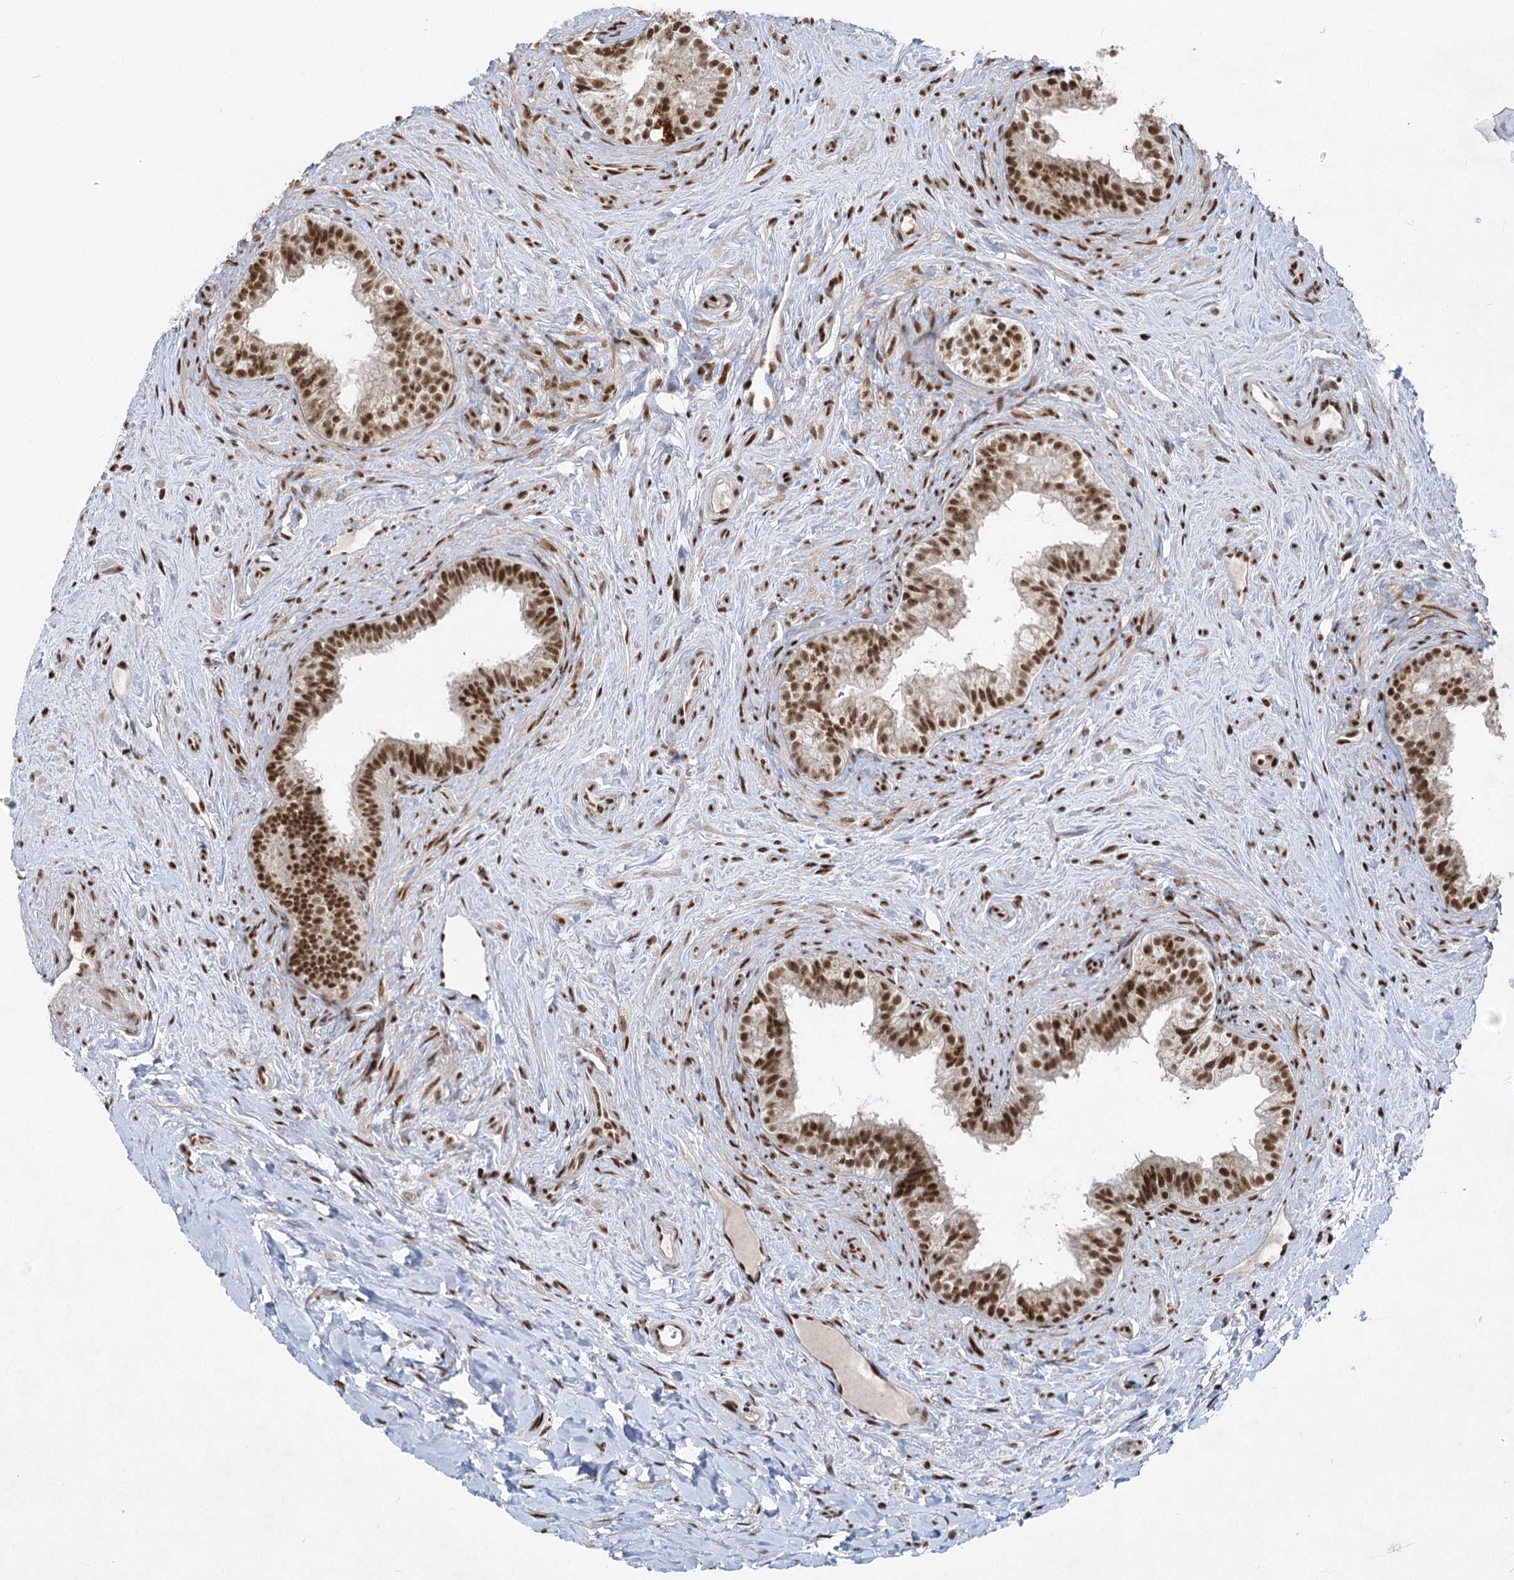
{"staining": {"intensity": "strong", "quantity": ">75%", "location": "nuclear"}, "tissue": "epididymis", "cell_type": "Glandular cells", "image_type": "normal", "snomed": [{"axis": "morphology", "description": "Normal tissue, NOS"}, {"axis": "topography", "description": "Epididymis"}], "caption": "IHC photomicrograph of benign epididymis: human epididymis stained using immunohistochemistry displays high levels of strong protein expression localized specifically in the nuclear of glandular cells, appearing as a nuclear brown color.", "gene": "CGGBP1", "patient": {"sex": "male", "age": 84}}